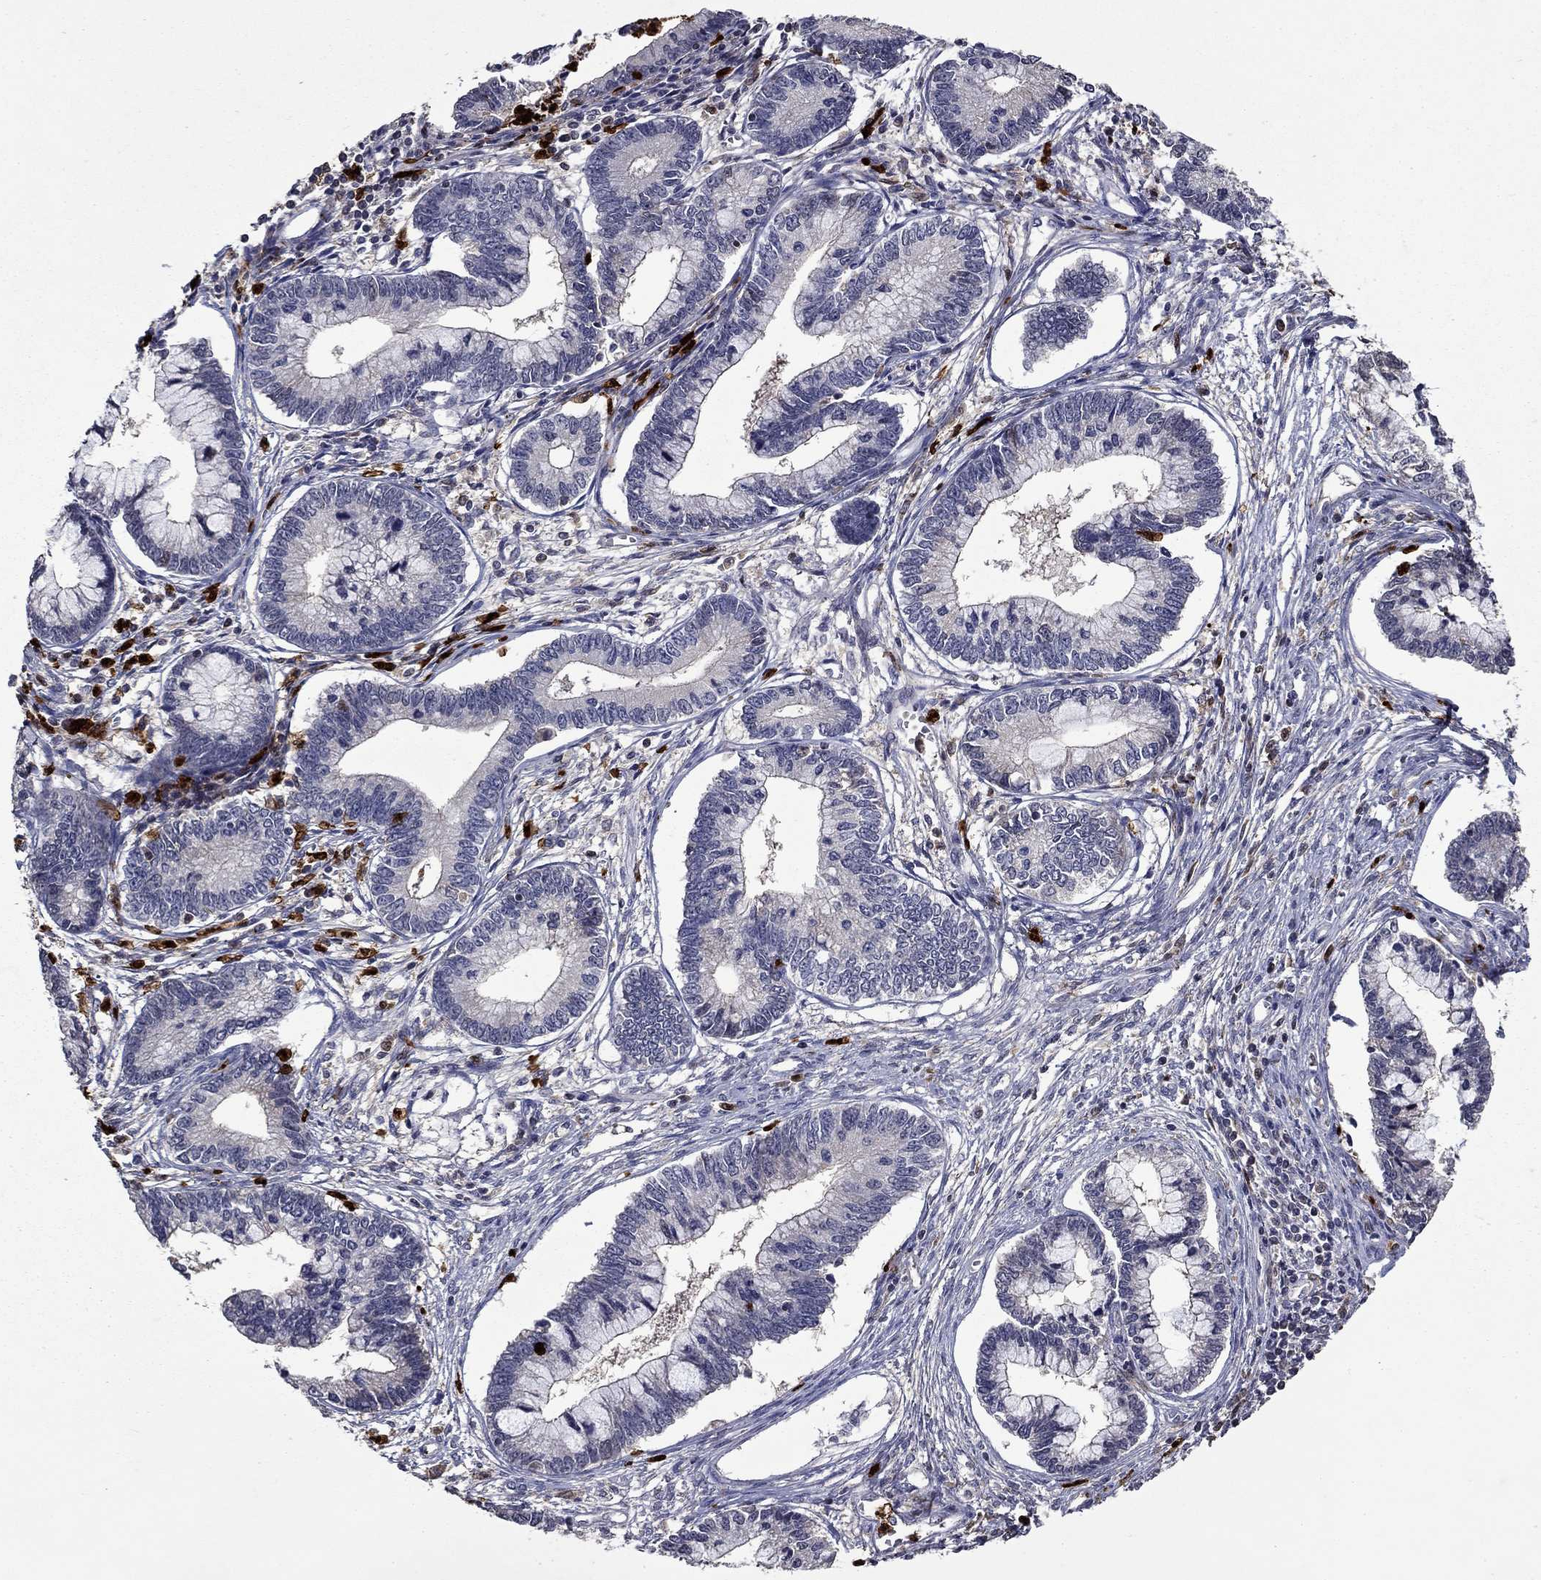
{"staining": {"intensity": "negative", "quantity": "none", "location": "none"}, "tissue": "cervical cancer", "cell_type": "Tumor cells", "image_type": "cancer", "snomed": [{"axis": "morphology", "description": "Adenocarcinoma, NOS"}, {"axis": "topography", "description": "Cervix"}], "caption": "A photomicrograph of human cervical cancer is negative for staining in tumor cells. (Stains: DAB (3,3'-diaminobenzidine) immunohistochemistry with hematoxylin counter stain, Microscopy: brightfield microscopy at high magnification).", "gene": "SATB1", "patient": {"sex": "female", "age": 44}}